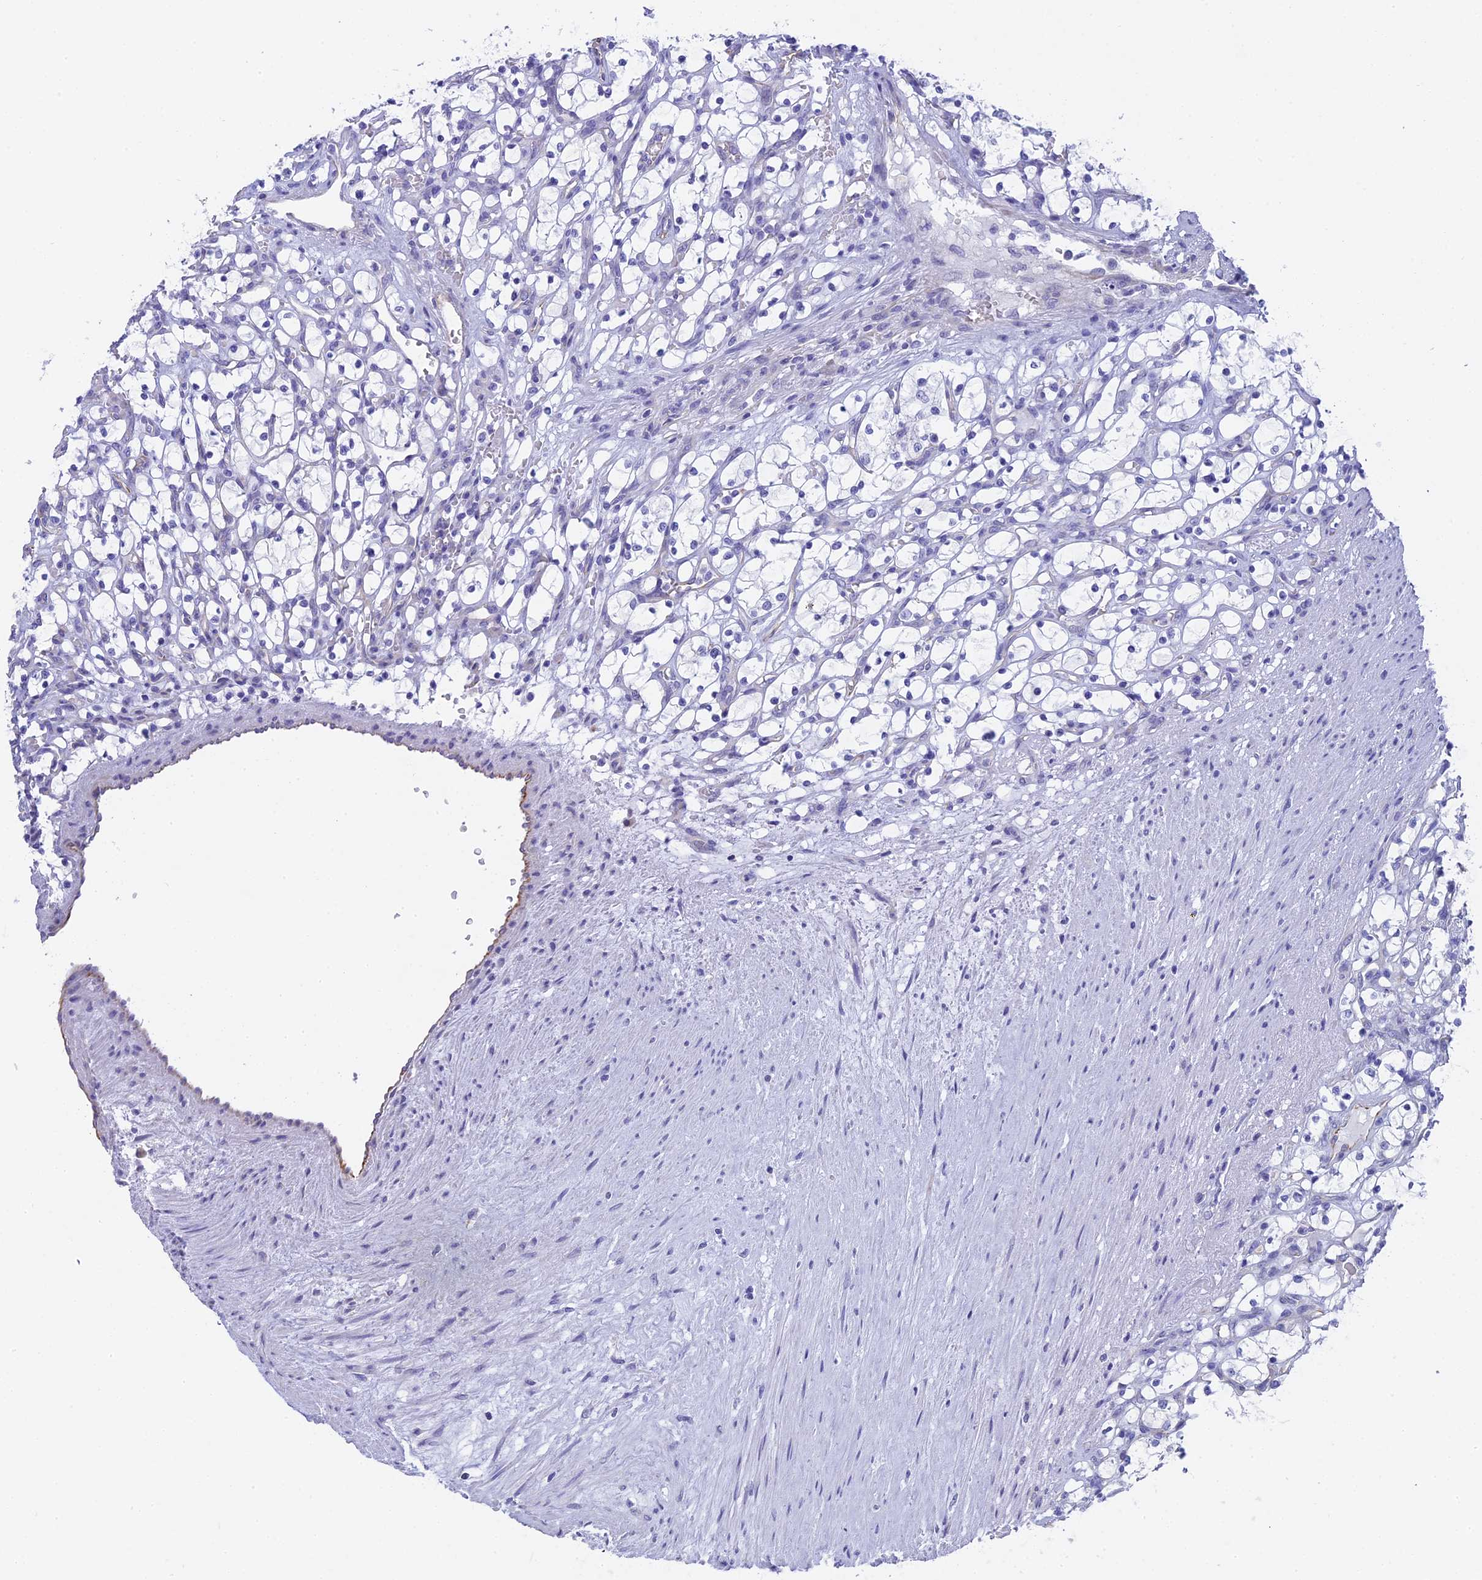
{"staining": {"intensity": "negative", "quantity": "none", "location": "none"}, "tissue": "renal cancer", "cell_type": "Tumor cells", "image_type": "cancer", "snomed": [{"axis": "morphology", "description": "Adenocarcinoma, NOS"}, {"axis": "topography", "description": "Kidney"}], "caption": "The immunohistochemistry micrograph has no significant expression in tumor cells of renal cancer (adenocarcinoma) tissue. The staining was performed using DAB to visualize the protein expression in brown, while the nuclei were stained in blue with hematoxylin (Magnification: 20x).", "gene": "TACSTD2", "patient": {"sex": "female", "age": 69}}